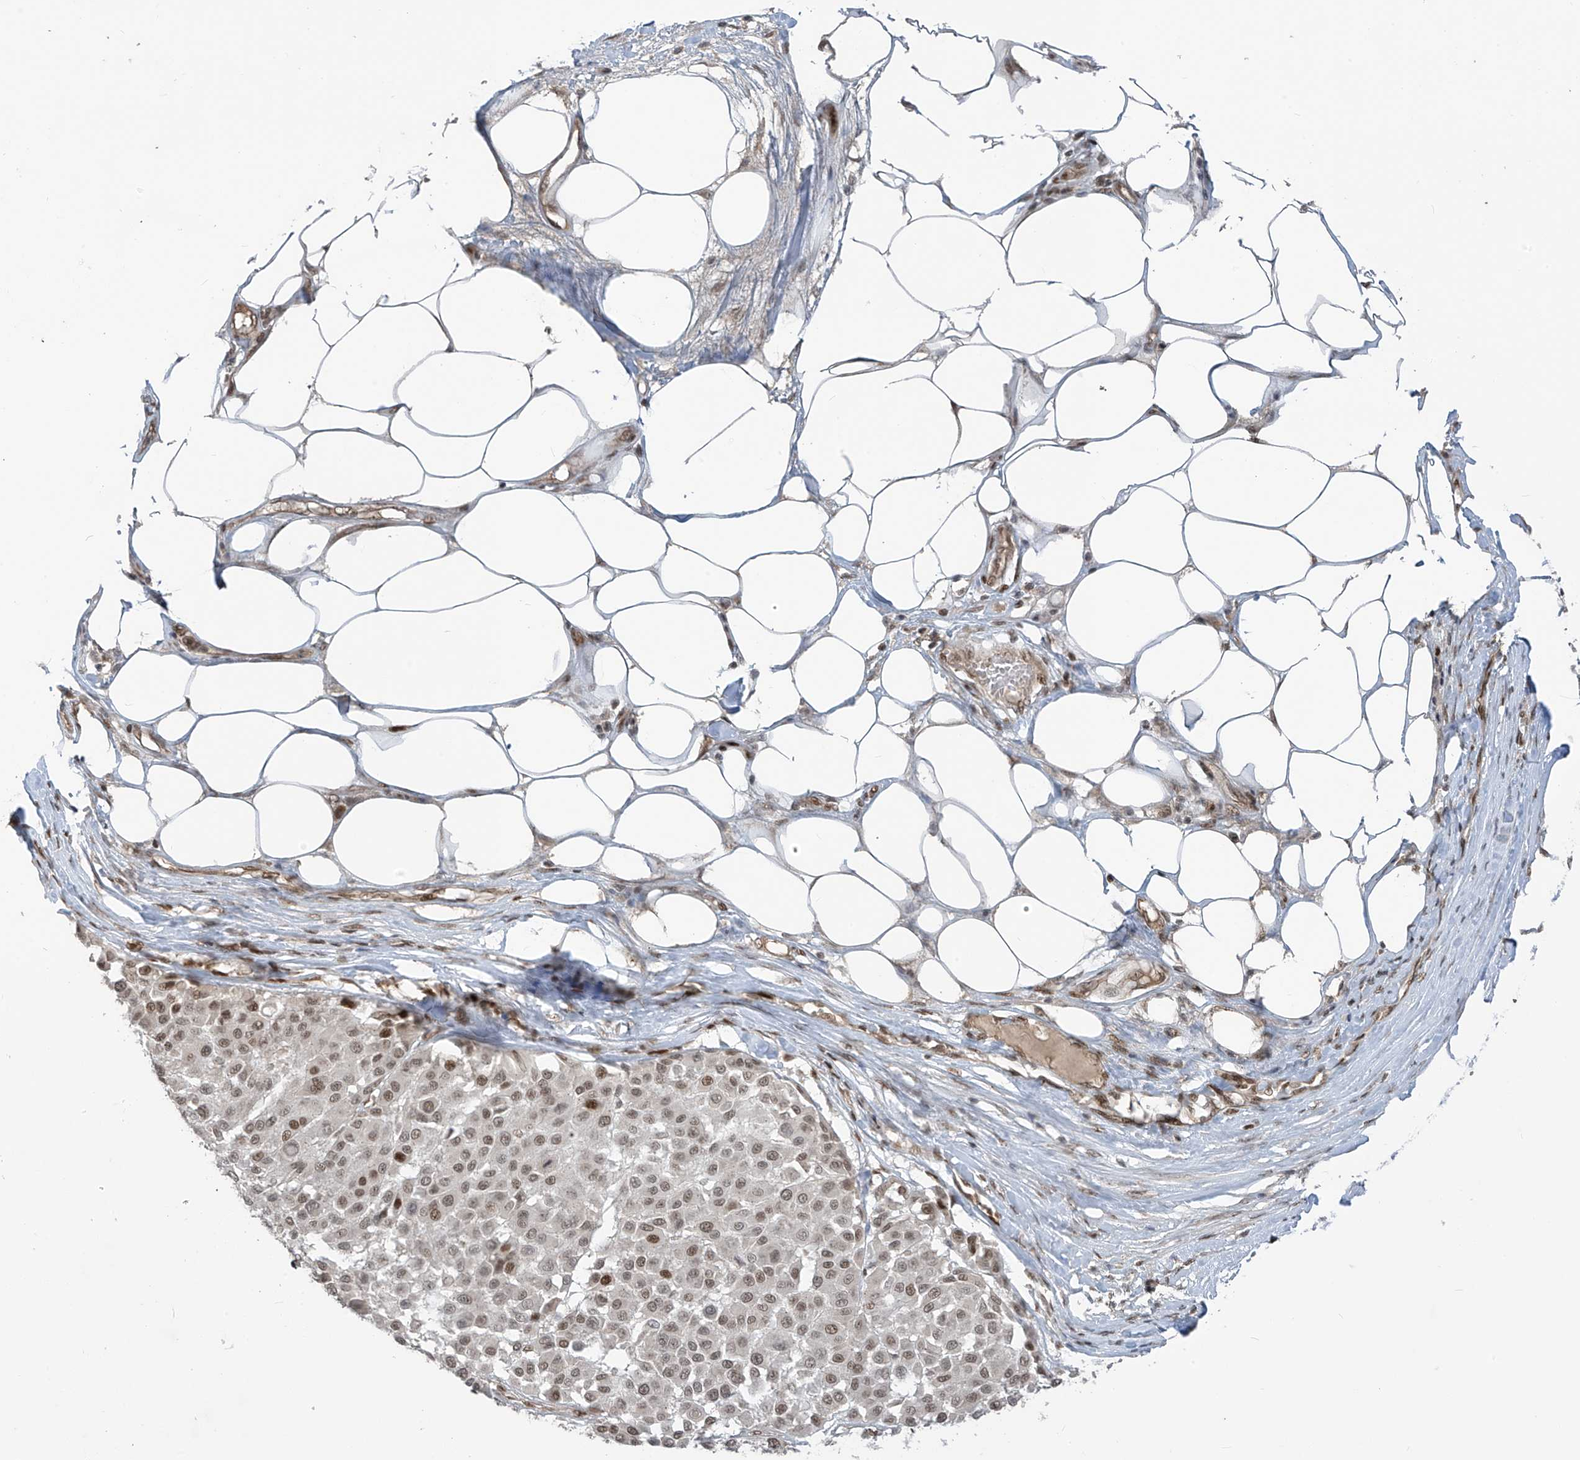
{"staining": {"intensity": "moderate", "quantity": ">75%", "location": "nuclear"}, "tissue": "melanoma", "cell_type": "Tumor cells", "image_type": "cancer", "snomed": [{"axis": "morphology", "description": "Malignant melanoma, Metastatic site"}, {"axis": "topography", "description": "Soft tissue"}], "caption": "Moderate nuclear protein staining is identified in approximately >75% of tumor cells in melanoma. (DAB (3,3'-diaminobenzidine) IHC with brightfield microscopy, high magnification).", "gene": "ARHGEF3", "patient": {"sex": "male", "age": 41}}